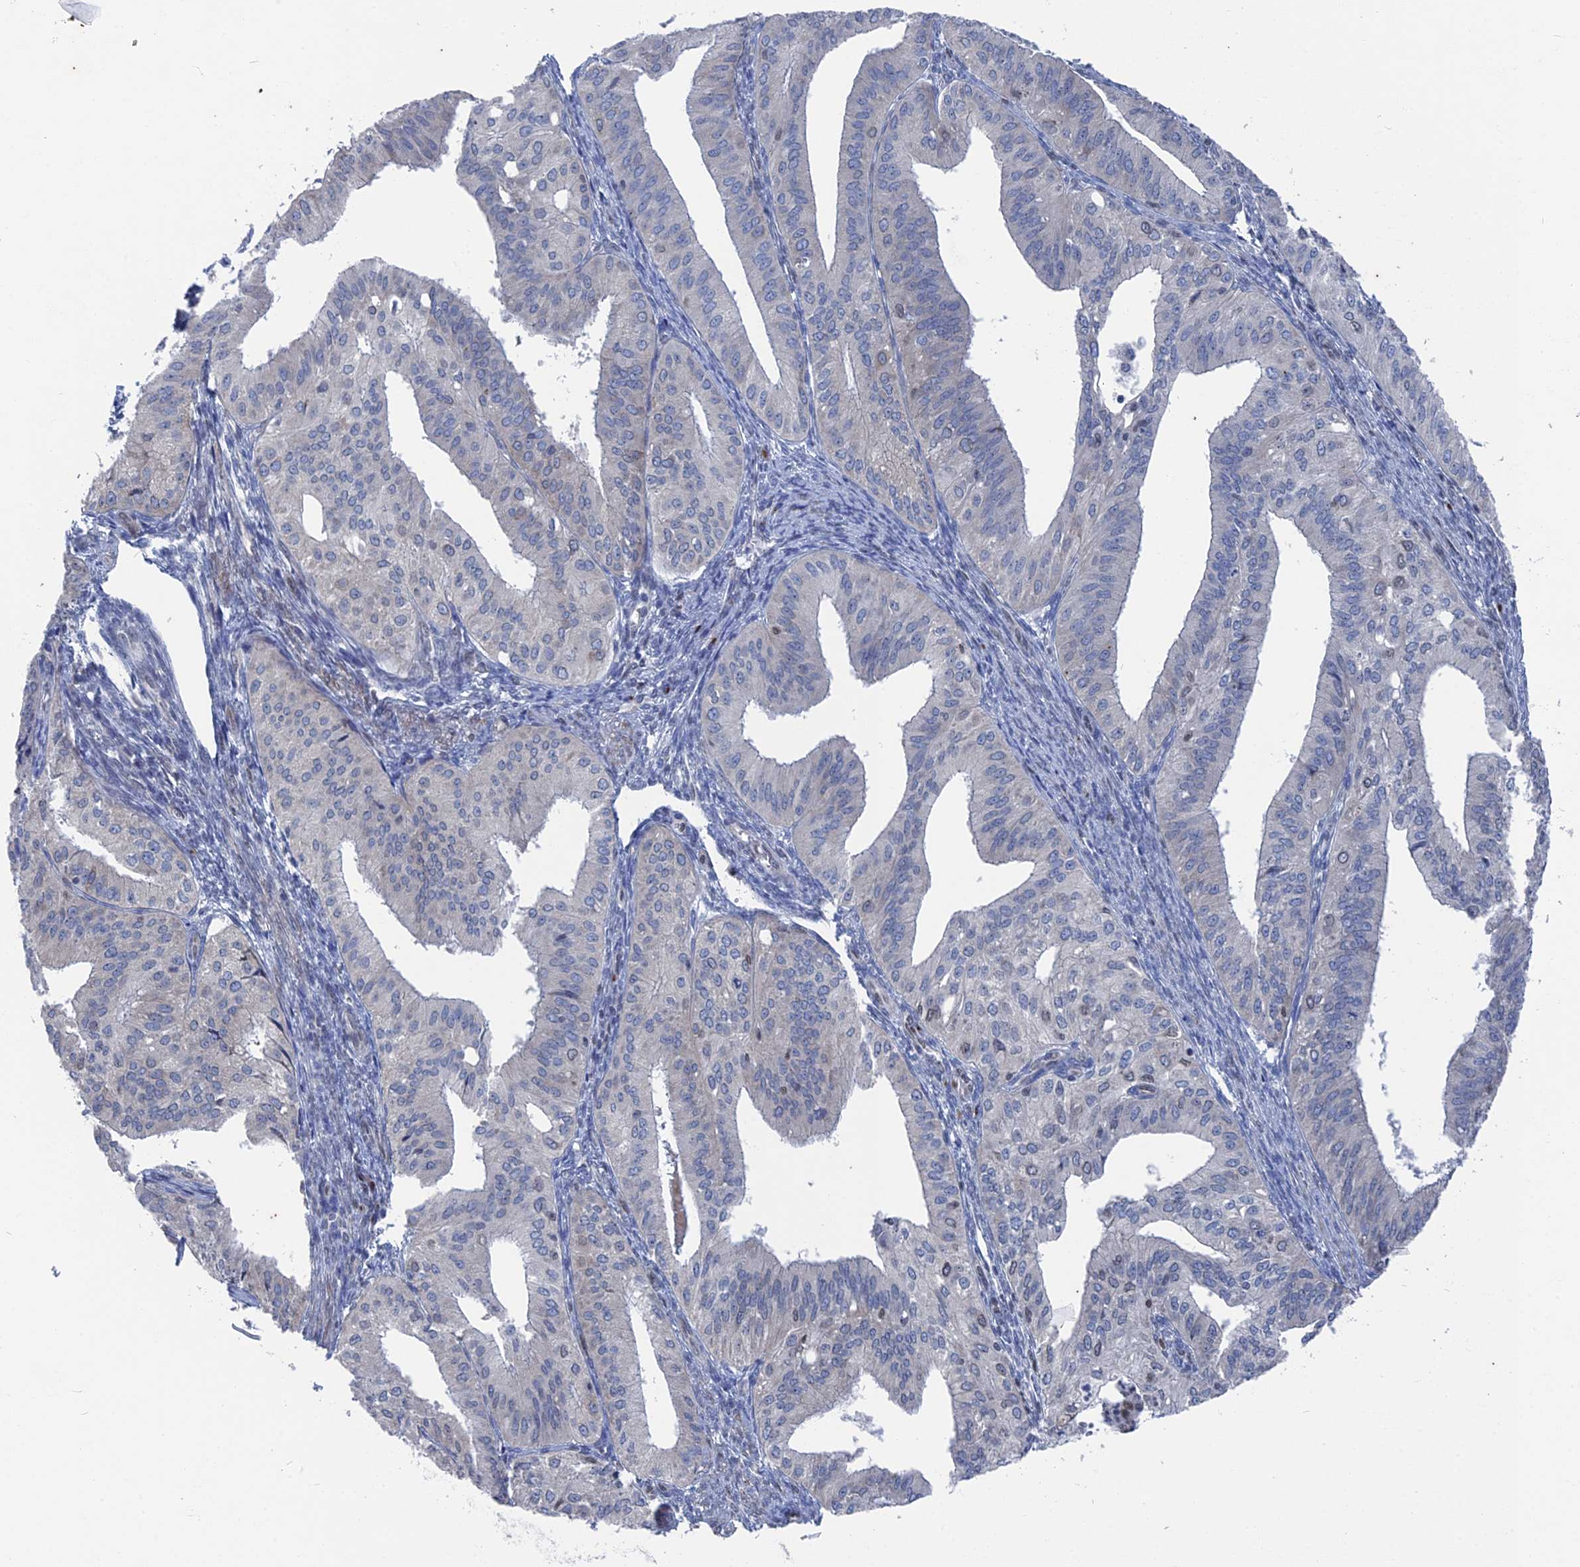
{"staining": {"intensity": "negative", "quantity": "none", "location": "none"}, "tissue": "endometrial cancer", "cell_type": "Tumor cells", "image_type": "cancer", "snomed": [{"axis": "morphology", "description": "Adenocarcinoma, NOS"}, {"axis": "topography", "description": "Endometrium"}], "caption": "Adenocarcinoma (endometrial) stained for a protein using immunohistochemistry (IHC) demonstrates no expression tumor cells.", "gene": "MTRF1", "patient": {"sex": "female", "age": 50}}